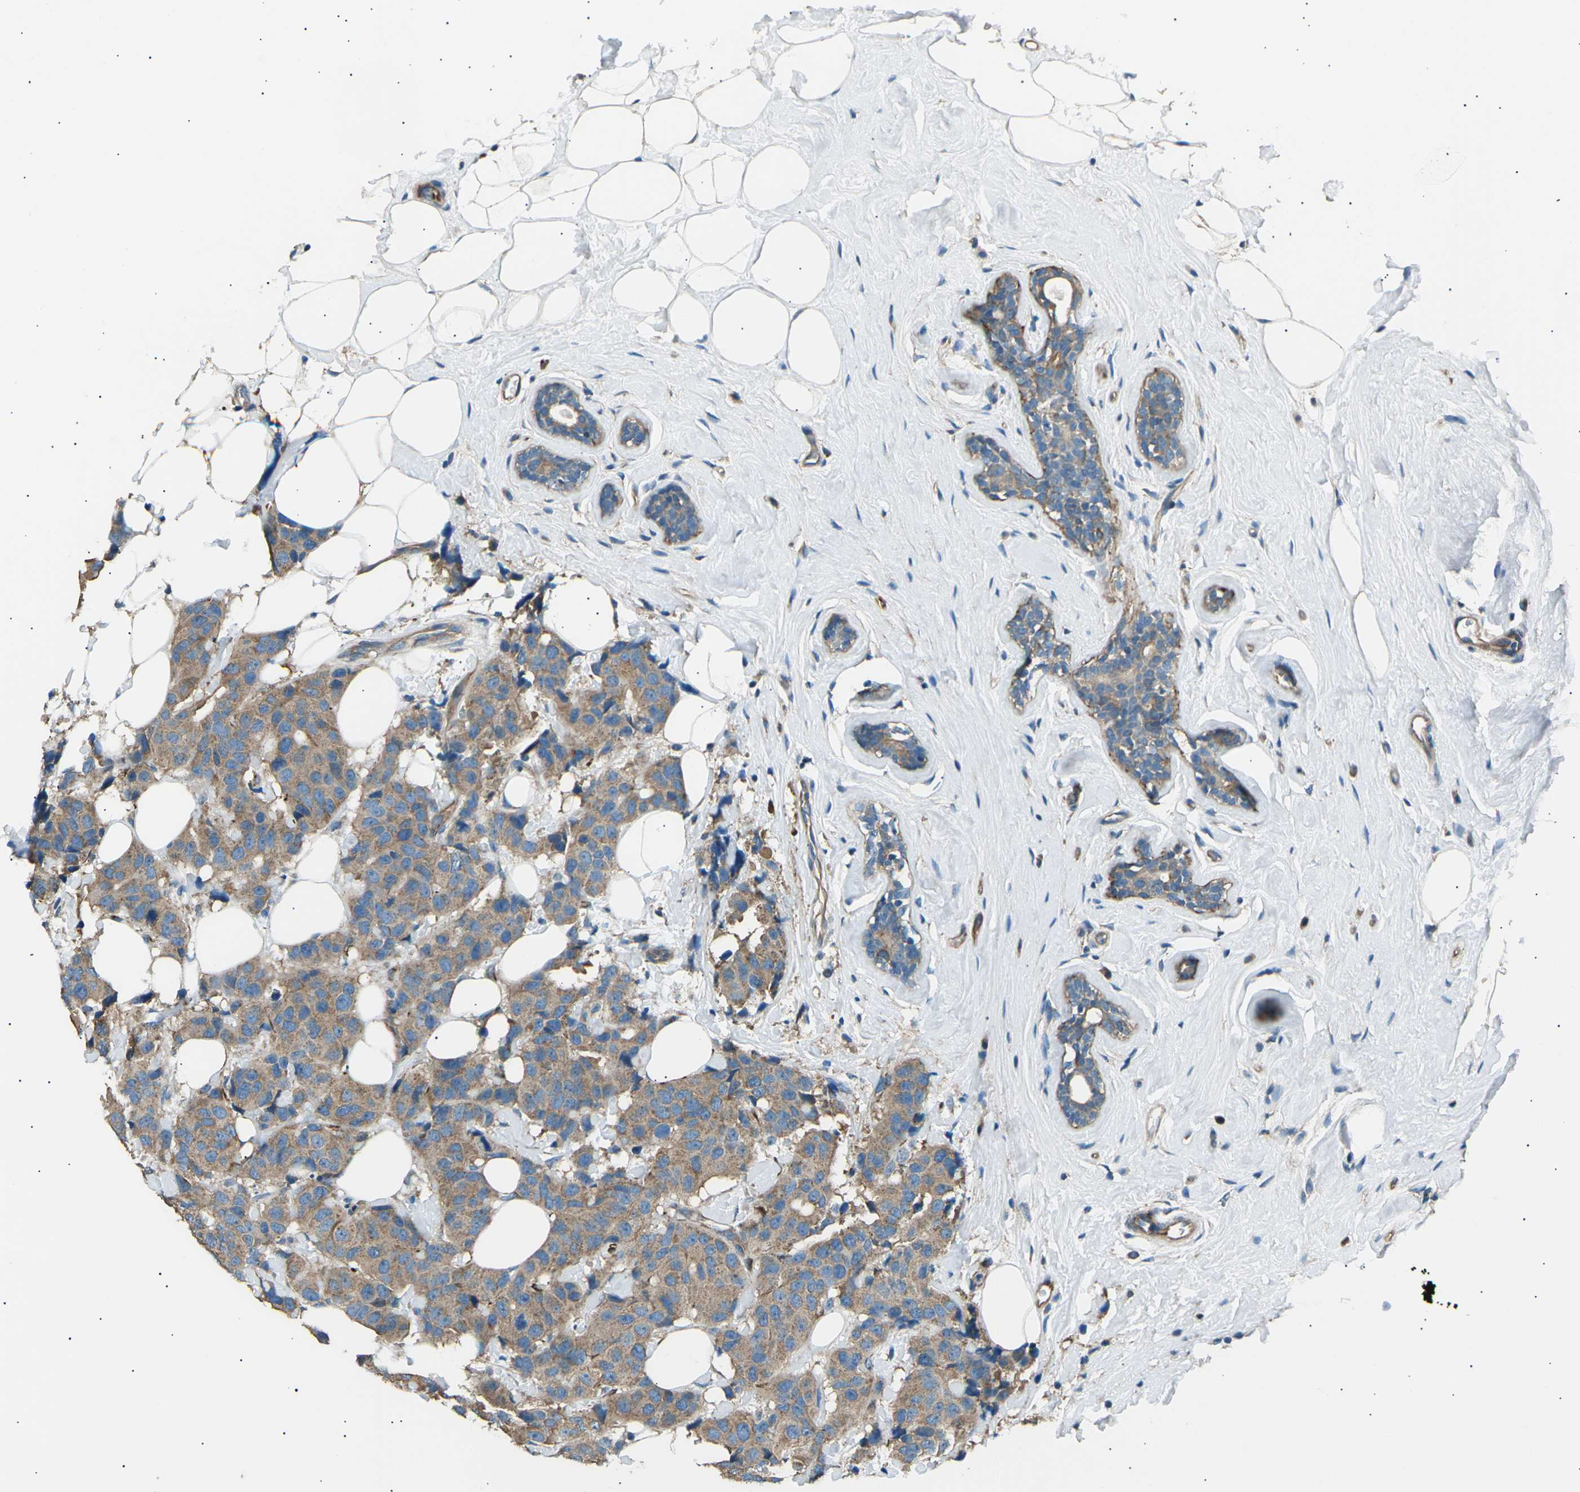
{"staining": {"intensity": "weak", "quantity": ">75%", "location": "cytoplasmic/membranous"}, "tissue": "breast cancer", "cell_type": "Tumor cells", "image_type": "cancer", "snomed": [{"axis": "morphology", "description": "Normal tissue, NOS"}, {"axis": "morphology", "description": "Duct carcinoma"}, {"axis": "topography", "description": "Breast"}], "caption": "Tumor cells show low levels of weak cytoplasmic/membranous expression in approximately >75% of cells in breast cancer. (DAB (3,3'-diaminobenzidine) = brown stain, brightfield microscopy at high magnification).", "gene": "SLK", "patient": {"sex": "female", "age": 39}}